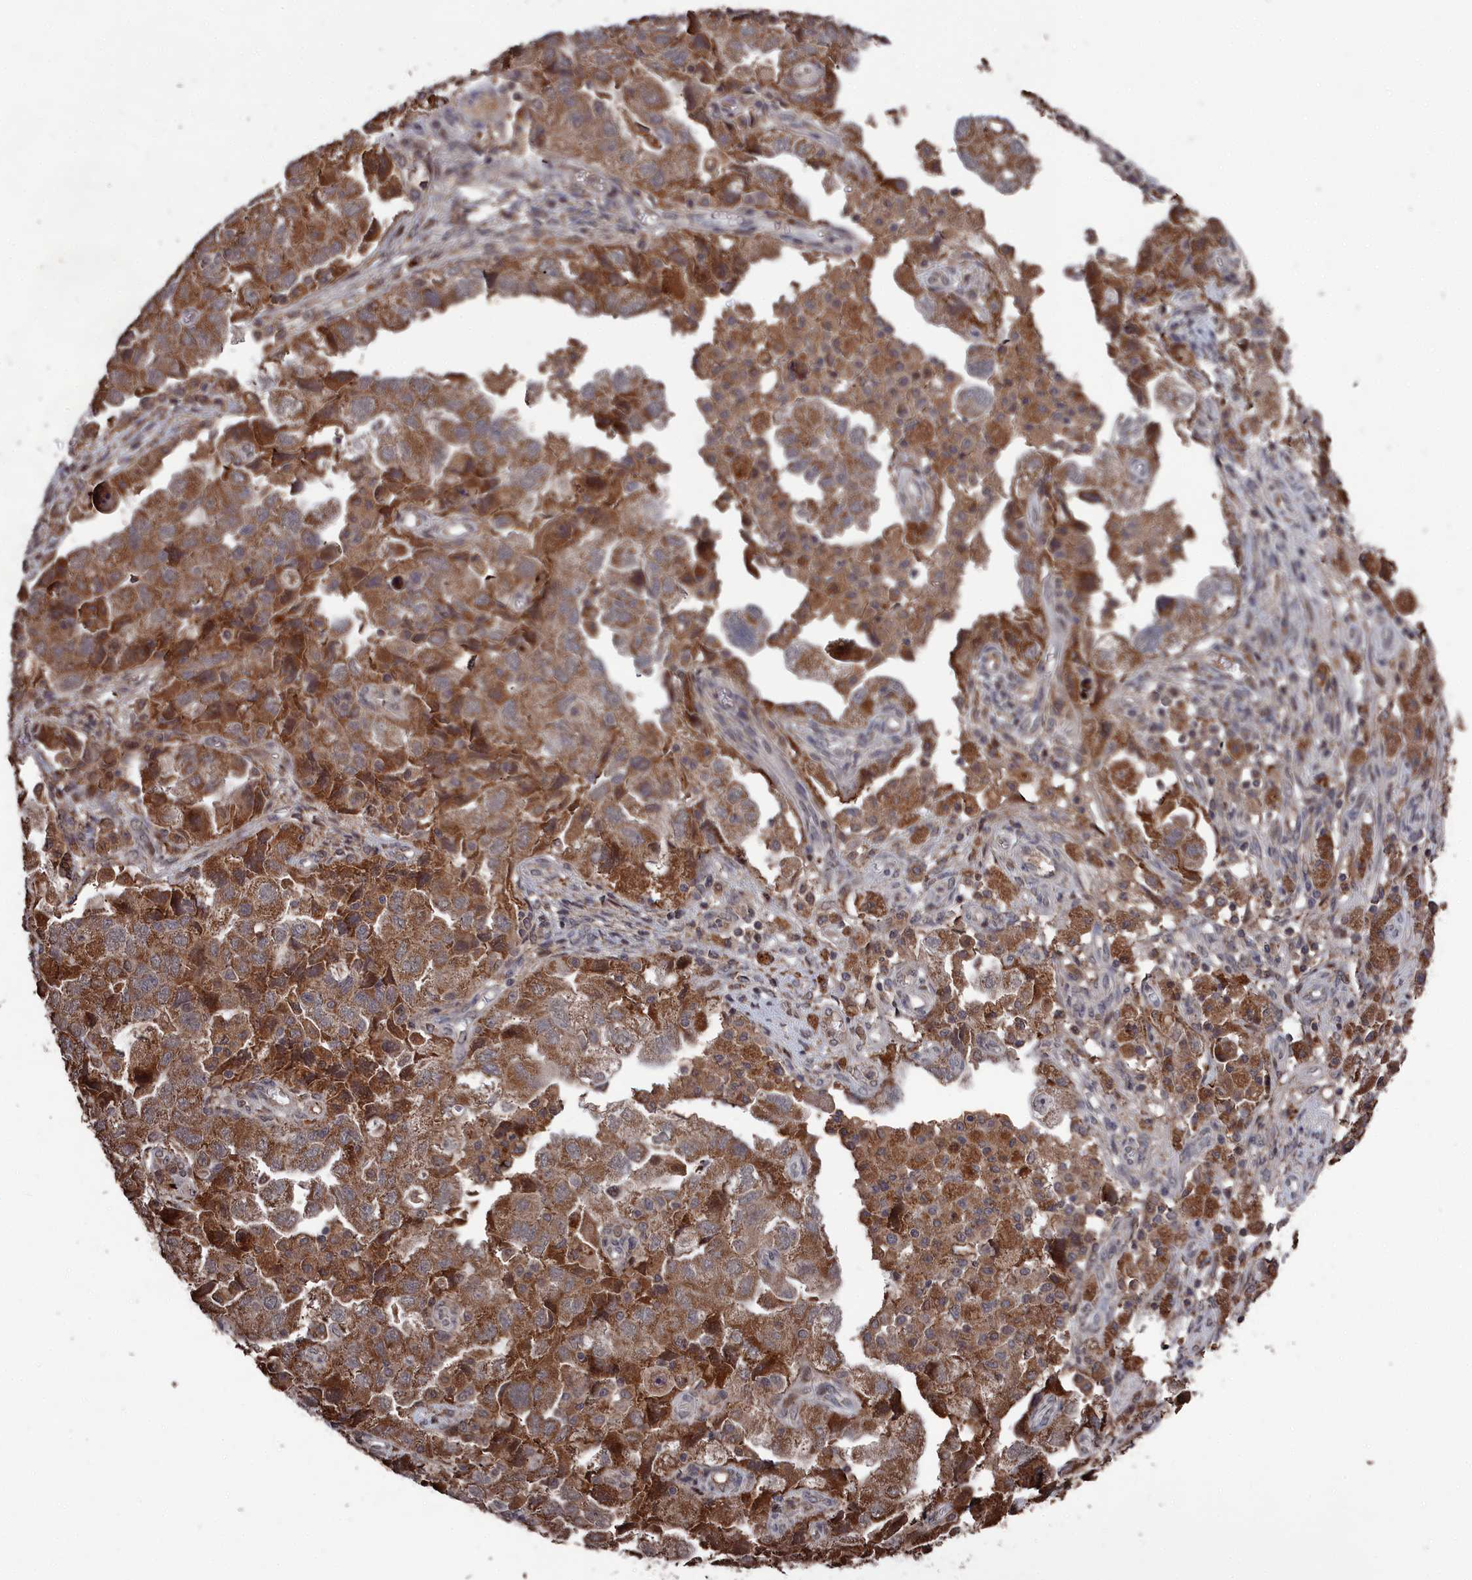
{"staining": {"intensity": "moderate", "quantity": ">75%", "location": "cytoplasmic/membranous"}, "tissue": "ovarian cancer", "cell_type": "Tumor cells", "image_type": "cancer", "snomed": [{"axis": "morphology", "description": "Carcinoma, NOS"}, {"axis": "morphology", "description": "Cystadenocarcinoma, serous, NOS"}, {"axis": "topography", "description": "Ovary"}], "caption": "Immunohistochemical staining of ovarian cancer (carcinoma) shows medium levels of moderate cytoplasmic/membranous protein positivity in about >75% of tumor cells.", "gene": "CEACAM21", "patient": {"sex": "female", "age": 69}}